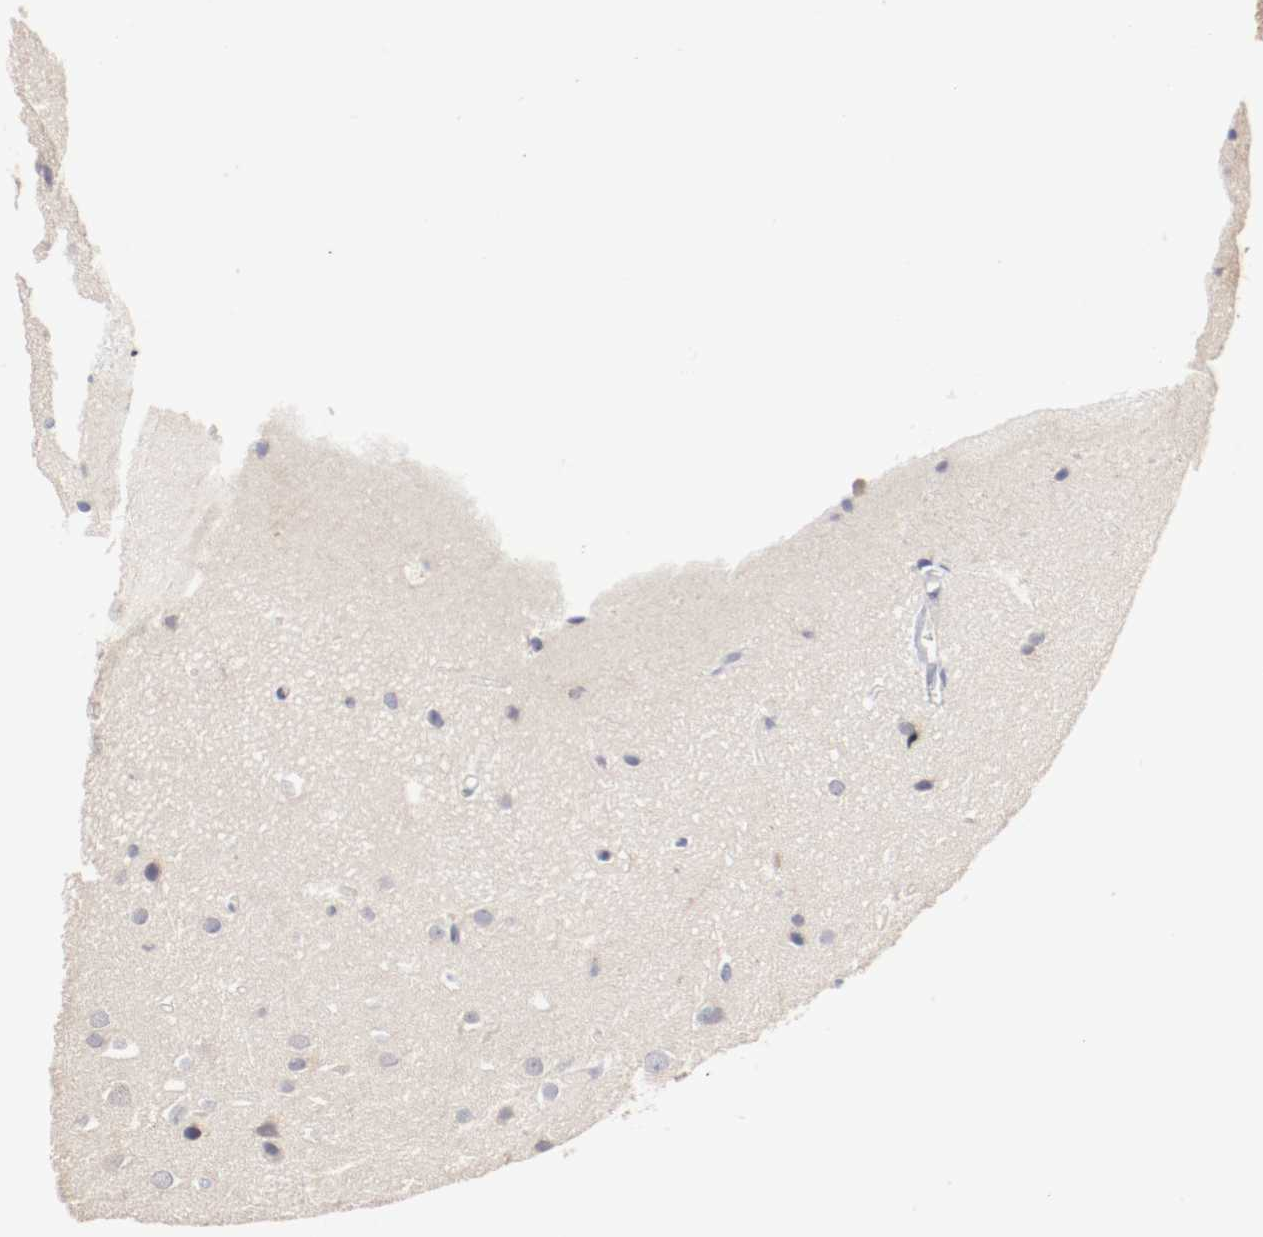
{"staining": {"intensity": "weak", "quantity": "<25%", "location": "cytoplasmic/membranous"}, "tissue": "glioma", "cell_type": "Tumor cells", "image_type": "cancer", "snomed": [{"axis": "morphology", "description": "Glioma, malignant, Low grade"}, {"axis": "topography", "description": "Cerebral cortex"}], "caption": "Glioma was stained to show a protein in brown. There is no significant positivity in tumor cells.", "gene": "DNAL4", "patient": {"sex": "female", "age": 47}}